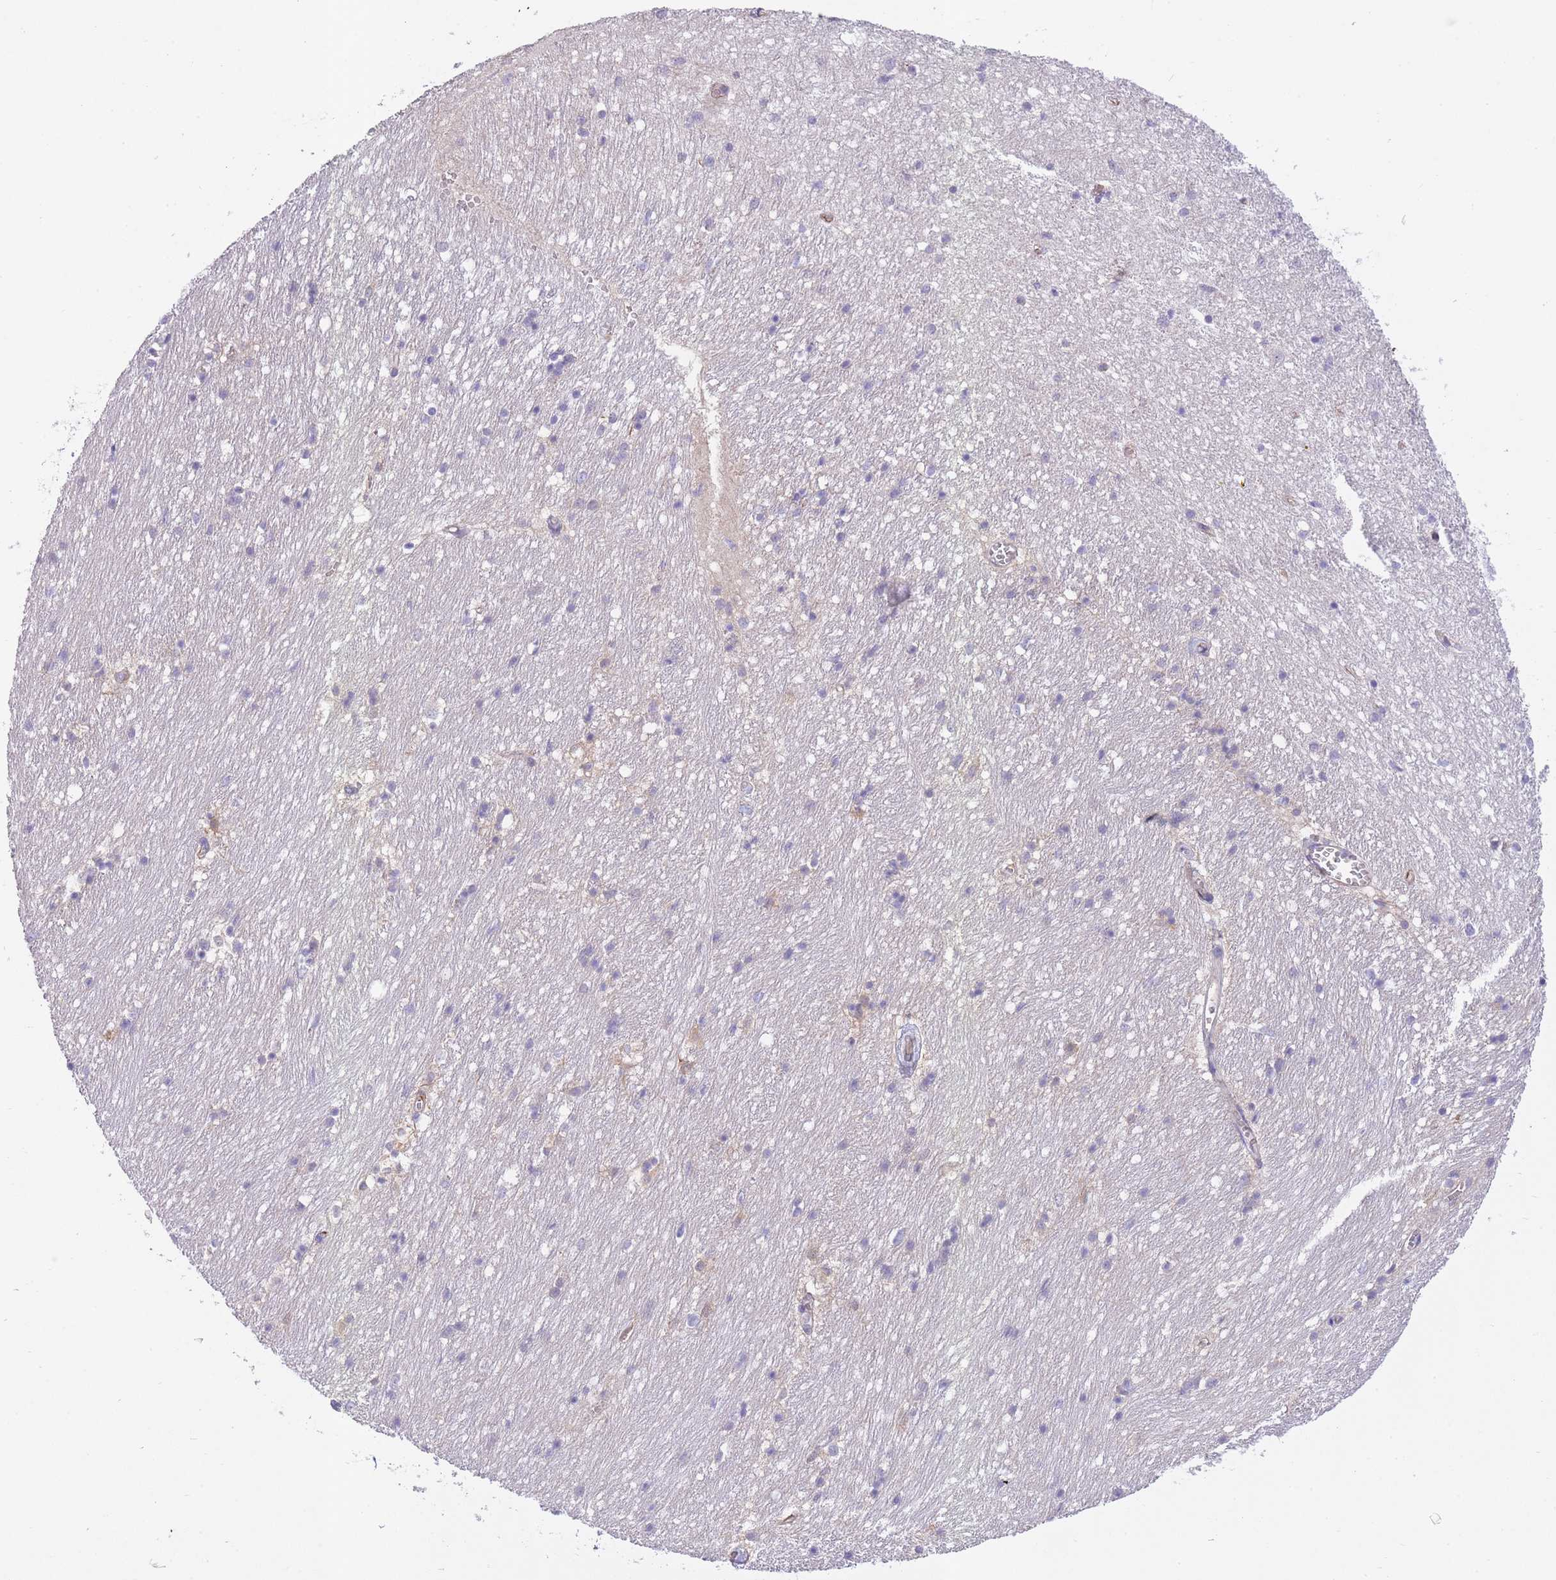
{"staining": {"intensity": "negative", "quantity": "none", "location": "none"}, "tissue": "hippocampus", "cell_type": "Glial cells", "image_type": "normal", "snomed": [{"axis": "morphology", "description": "Normal tissue, NOS"}, {"axis": "topography", "description": "Hippocampus"}], "caption": "Immunohistochemistry of benign human hippocampus displays no staining in glial cells.", "gene": "ECPAS", "patient": {"sex": "female", "age": 64}}